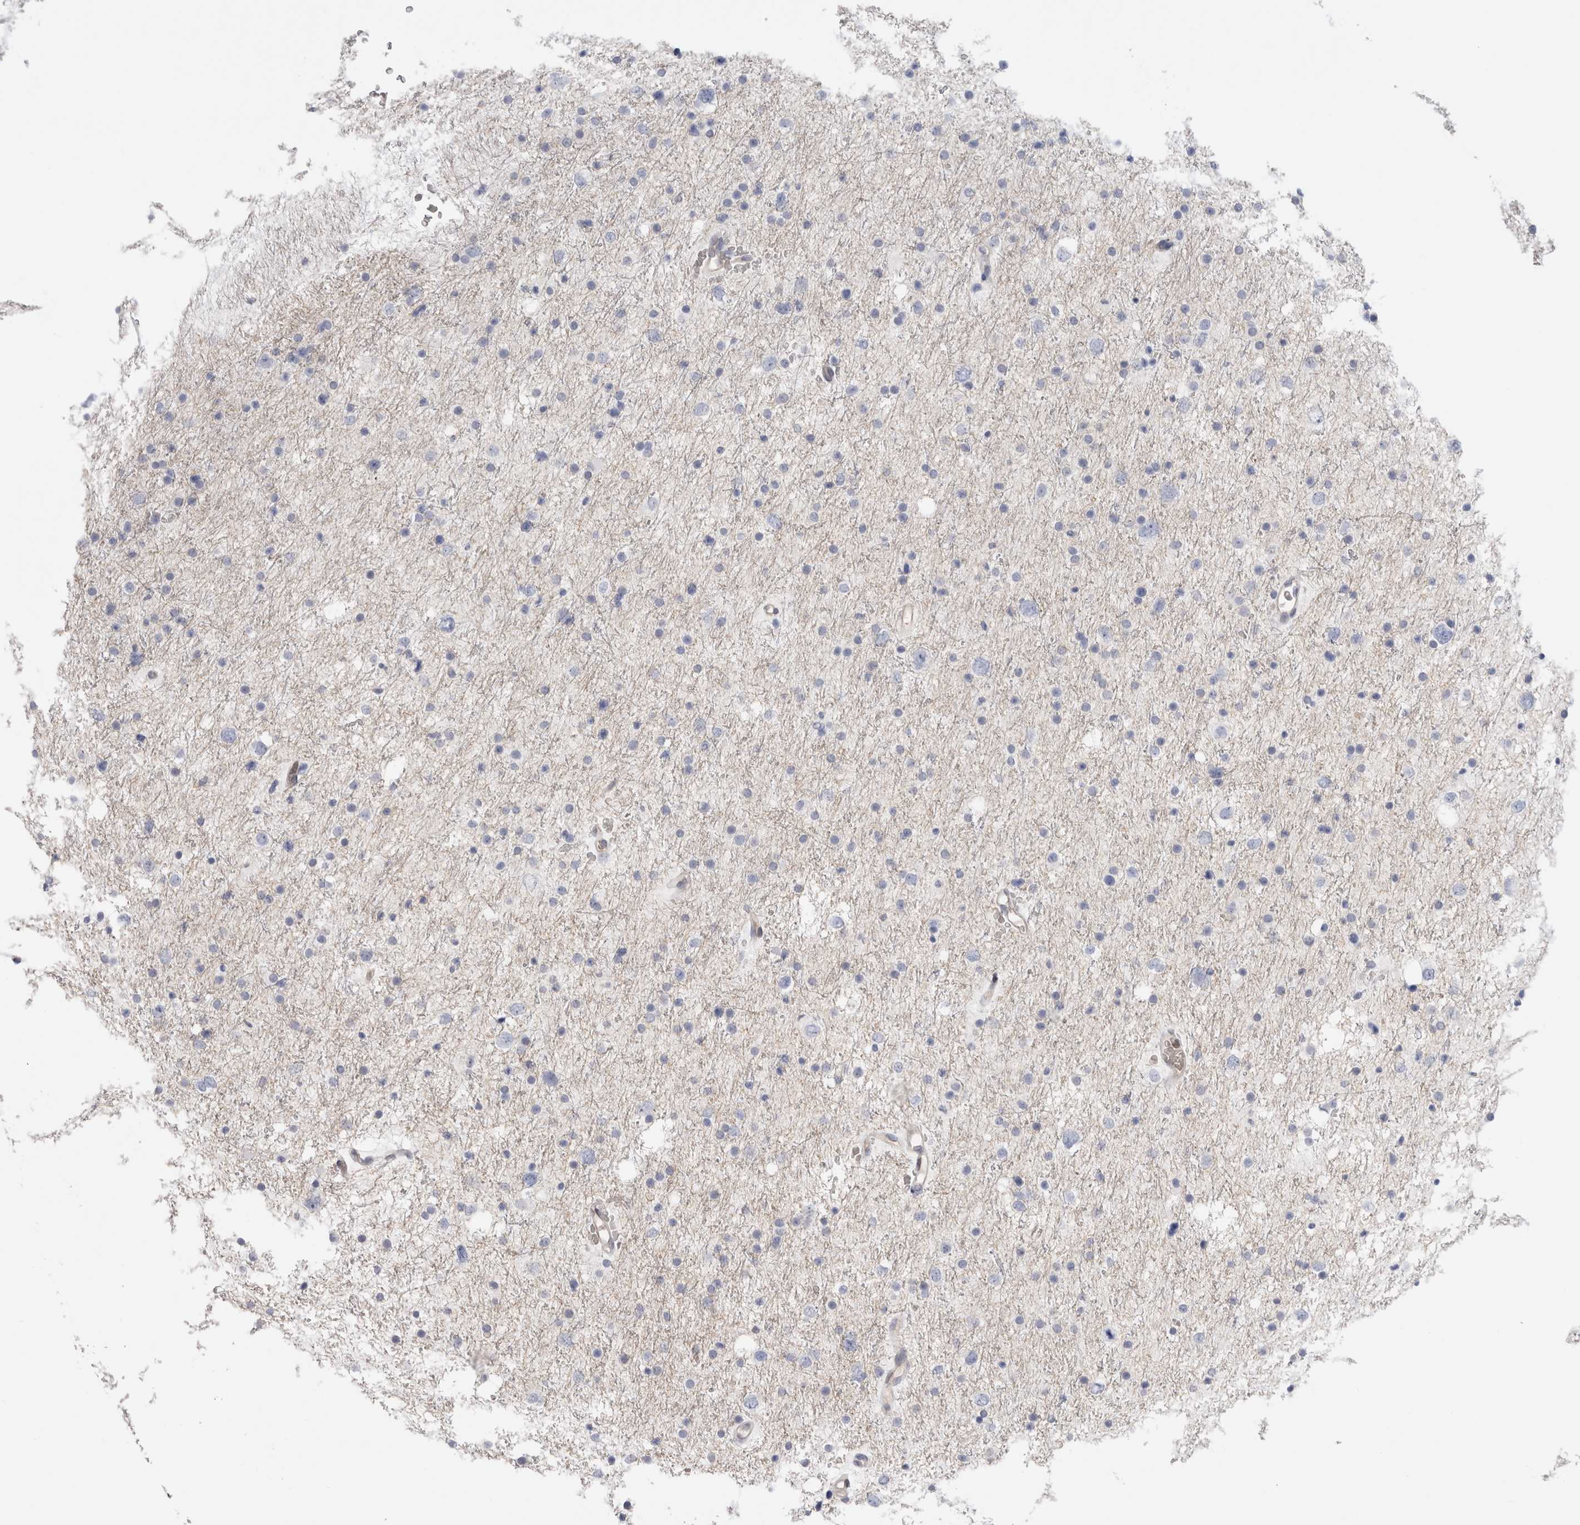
{"staining": {"intensity": "negative", "quantity": "none", "location": "none"}, "tissue": "glioma", "cell_type": "Tumor cells", "image_type": "cancer", "snomed": [{"axis": "morphology", "description": "Glioma, malignant, Low grade"}, {"axis": "topography", "description": "Brain"}], "caption": "The histopathology image reveals no significant positivity in tumor cells of low-grade glioma (malignant). The staining is performed using DAB brown chromogen with nuclei counter-stained in using hematoxylin.", "gene": "DMTN", "patient": {"sex": "female", "age": 37}}